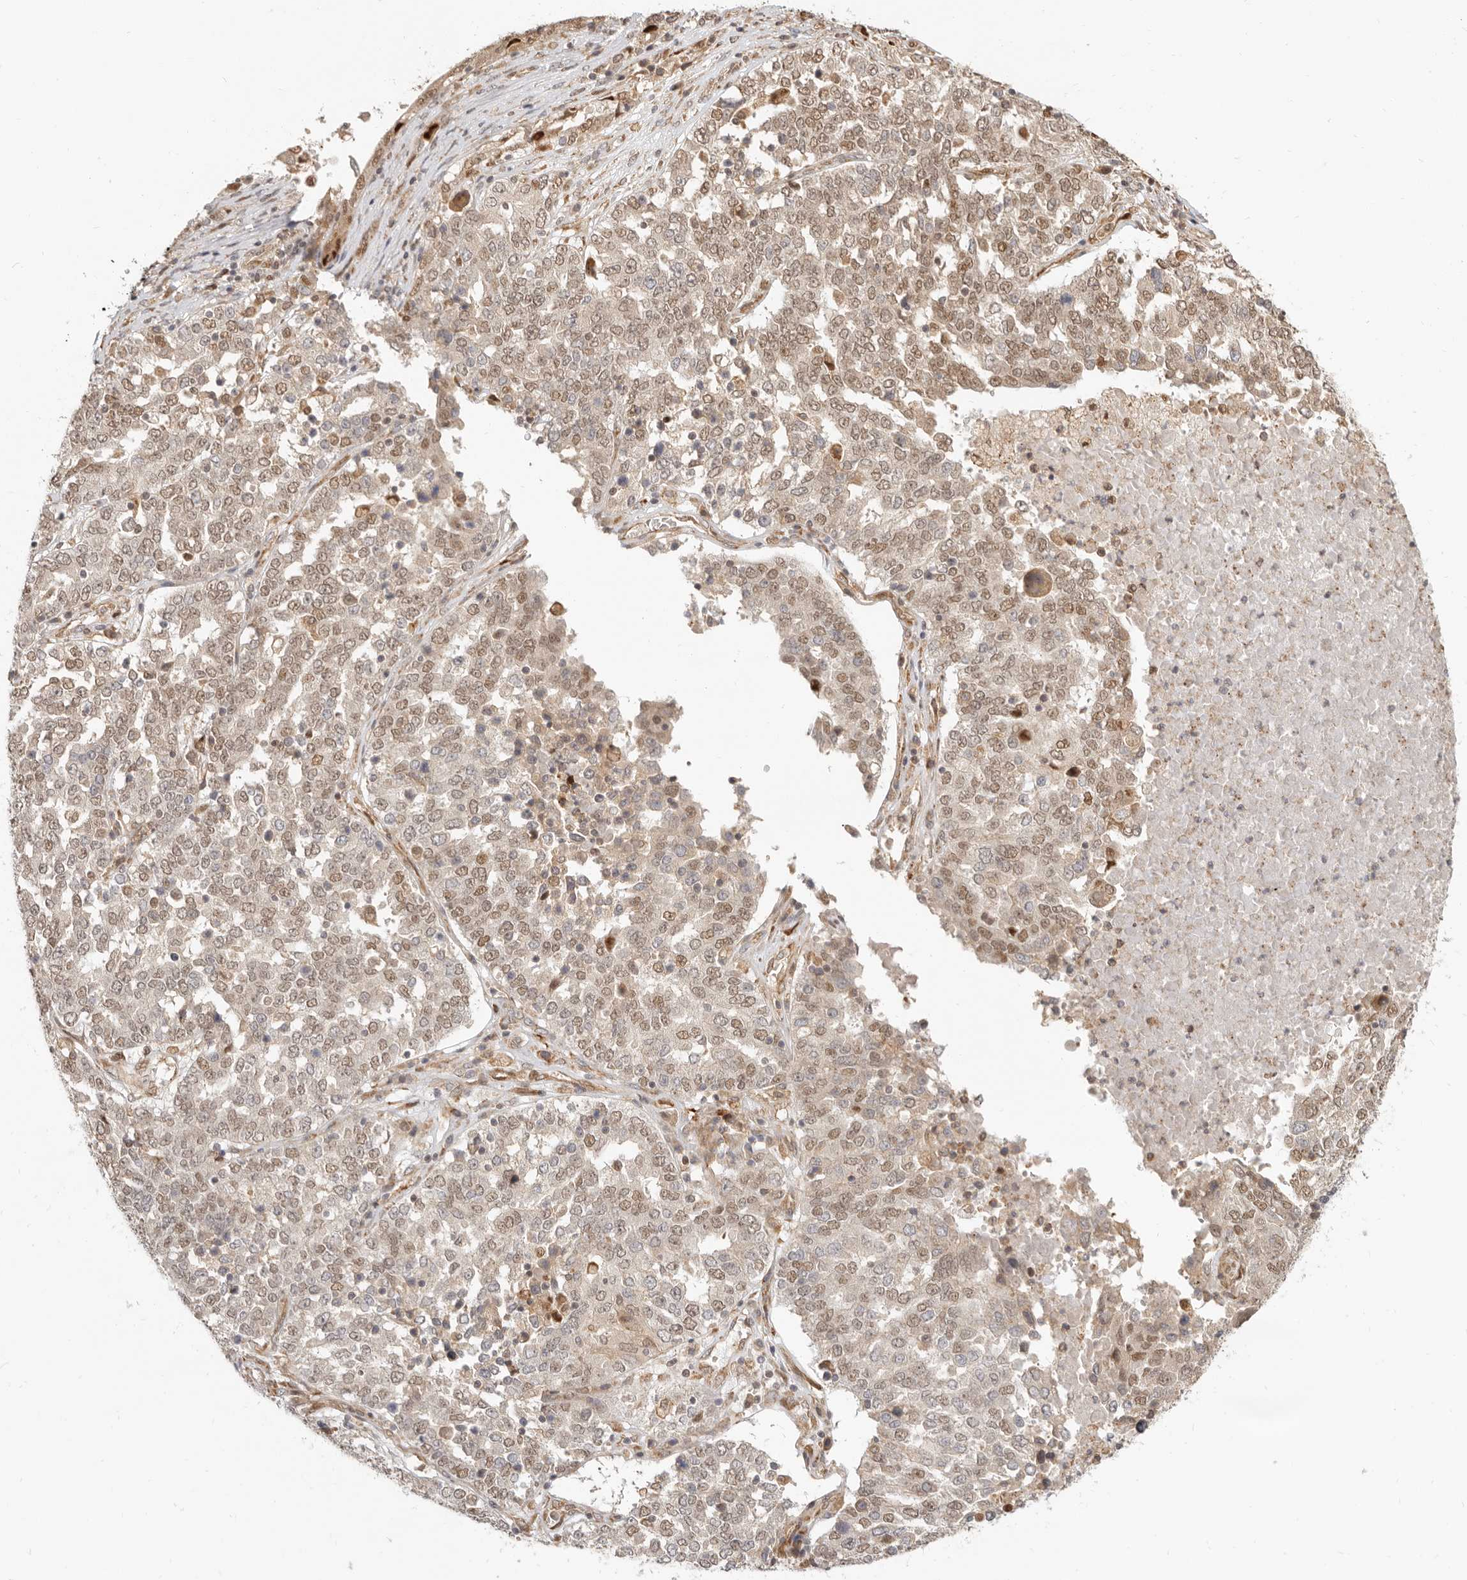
{"staining": {"intensity": "moderate", "quantity": ">75%", "location": "cytoplasmic/membranous,nuclear"}, "tissue": "ovarian cancer", "cell_type": "Tumor cells", "image_type": "cancer", "snomed": [{"axis": "morphology", "description": "Carcinoma, endometroid"}, {"axis": "topography", "description": "Ovary"}], "caption": "Immunohistochemistry (IHC) photomicrograph of neoplastic tissue: human endometroid carcinoma (ovarian) stained using IHC shows medium levels of moderate protein expression localized specifically in the cytoplasmic/membranous and nuclear of tumor cells, appearing as a cytoplasmic/membranous and nuclear brown color.", "gene": "TUFT1", "patient": {"sex": "female", "age": 62}}